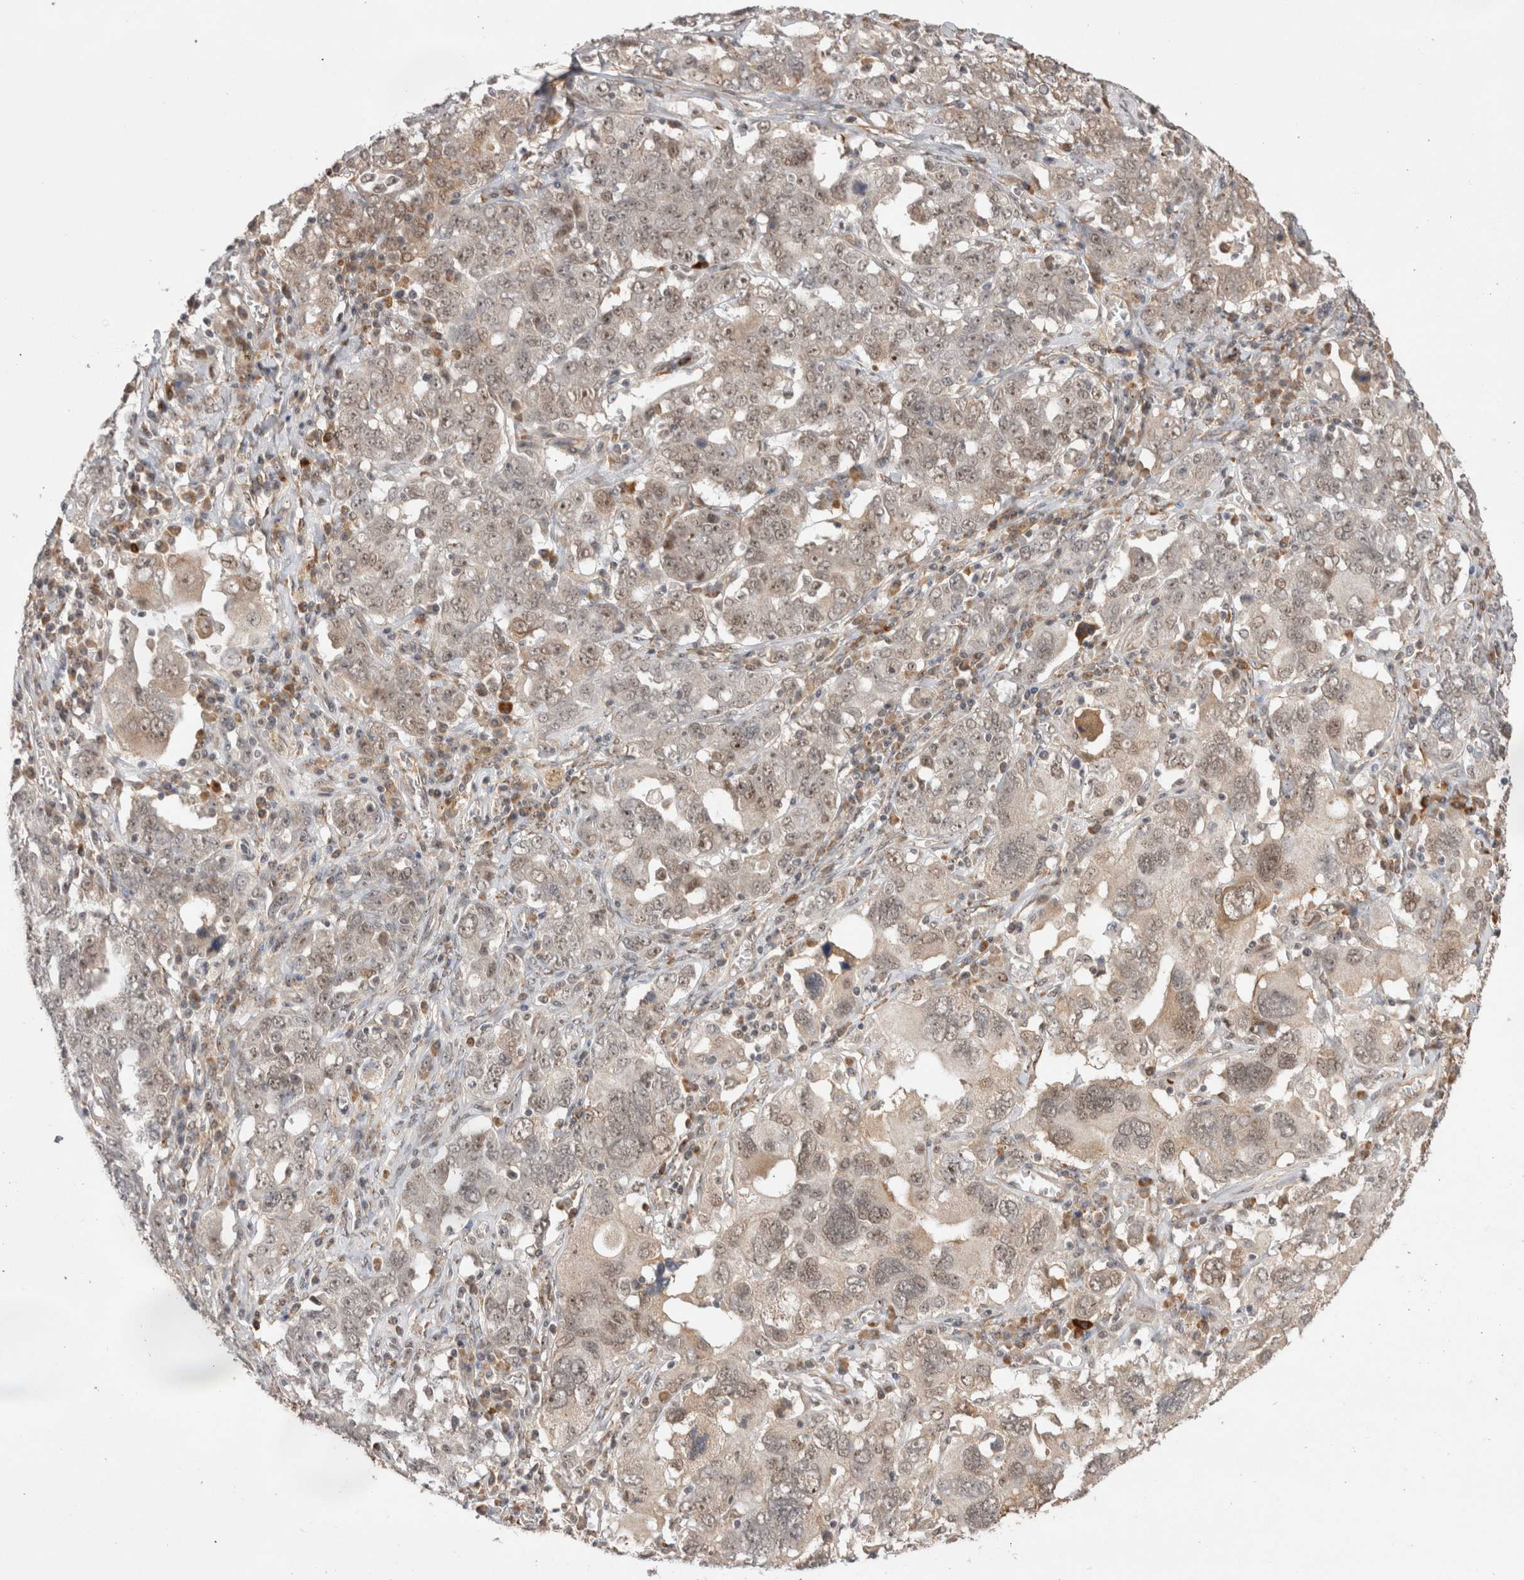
{"staining": {"intensity": "weak", "quantity": ">75%", "location": "cytoplasmic/membranous,nuclear"}, "tissue": "ovarian cancer", "cell_type": "Tumor cells", "image_type": "cancer", "snomed": [{"axis": "morphology", "description": "Carcinoma, endometroid"}, {"axis": "topography", "description": "Ovary"}], "caption": "A brown stain shows weak cytoplasmic/membranous and nuclear staining of a protein in human ovarian cancer tumor cells.", "gene": "EXOSC4", "patient": {"sex": "female", "age": 62}}